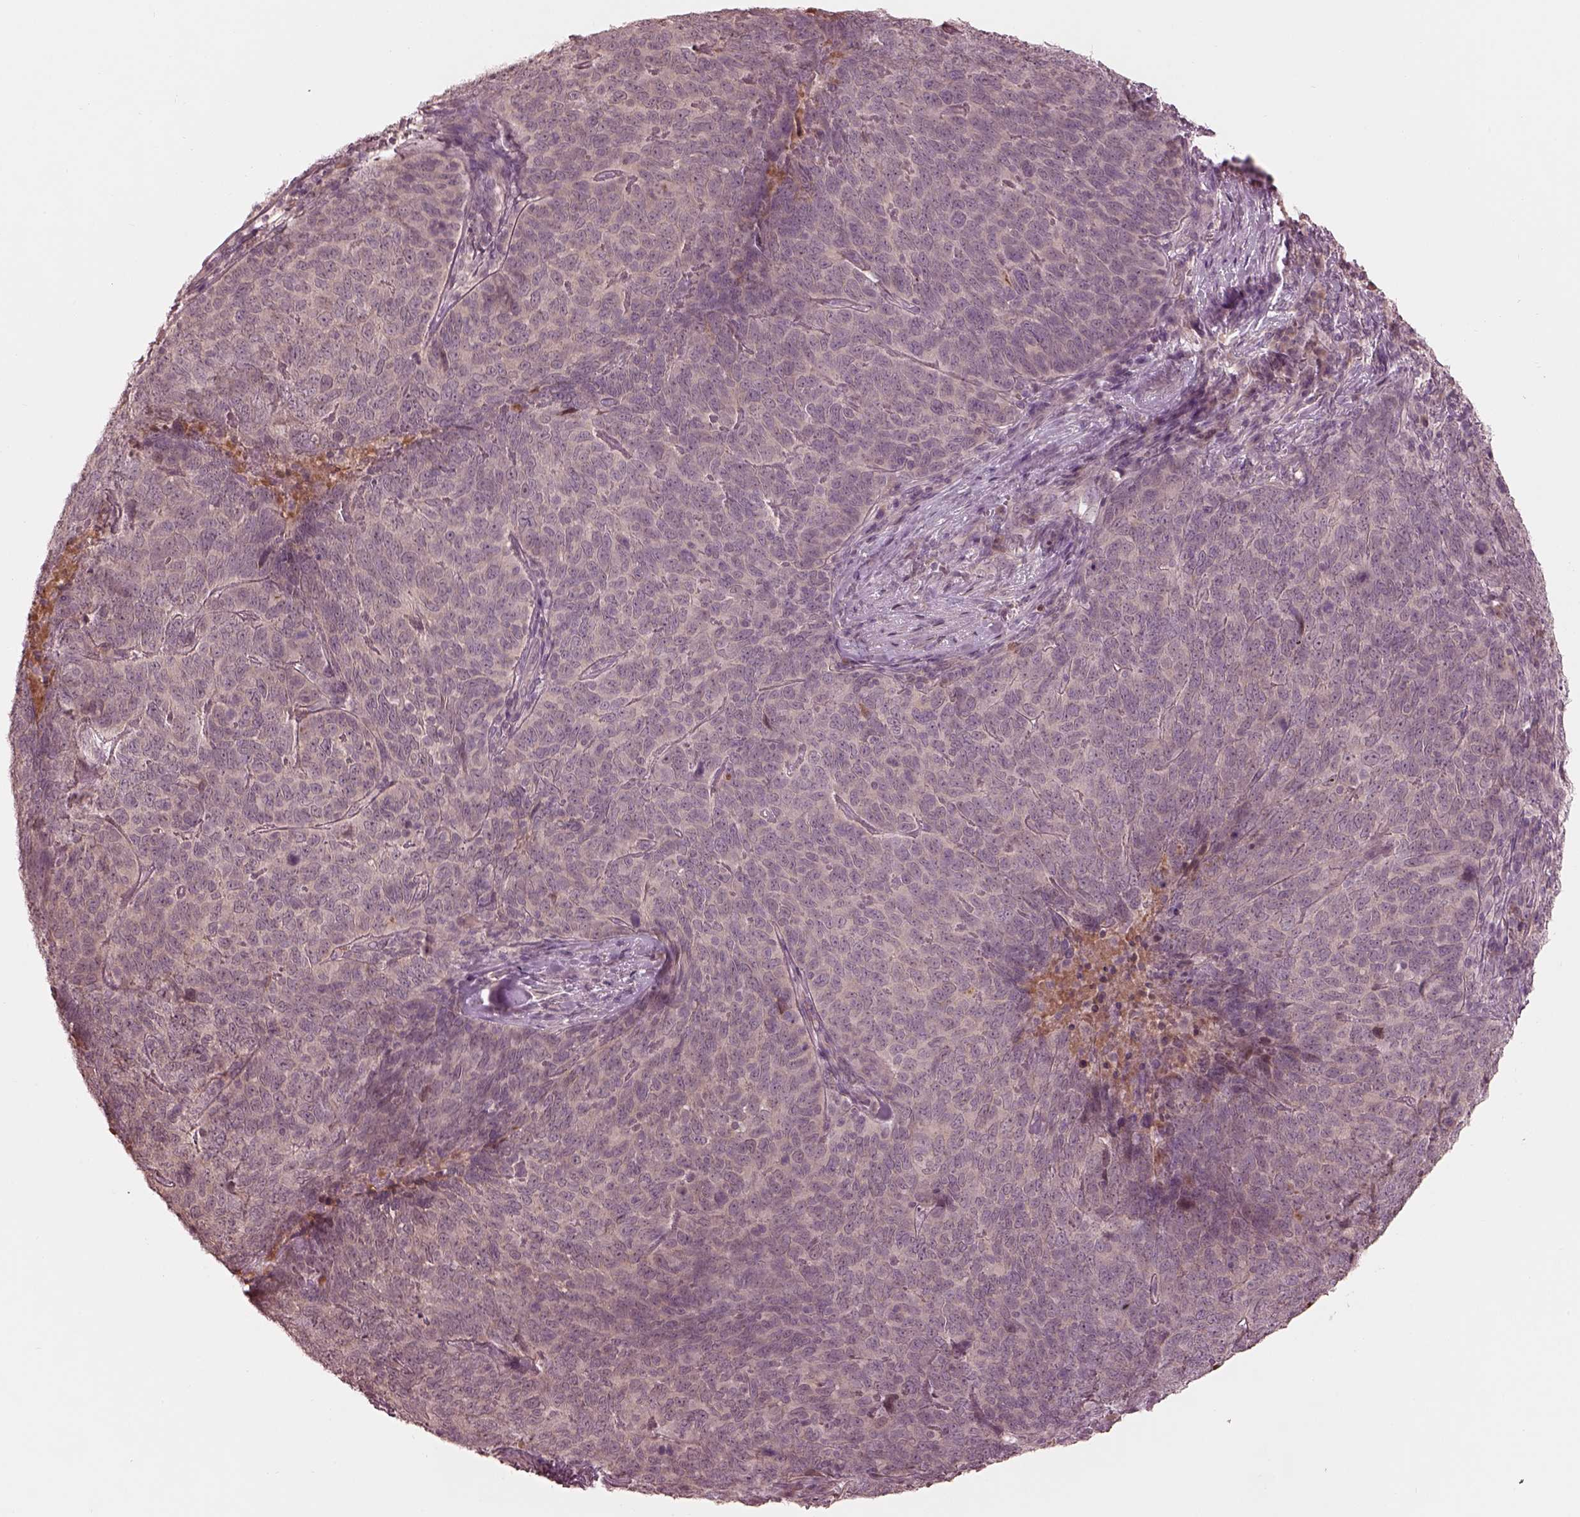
{"staining": {"intensity": "negative", "quantity": "none", "location": "none"}, "tissue": "skin cancer", "cell_type": "Tumor cells", "image_type": "cancer", "snomed": [{"axis": "morphology", "description": "Squamous cell carcinoma, NOS"}, {"axis": "topography", "description": "Skin"}, {"axis": "topography", "description": "Anal"}], "caption": "High magnification brightfield microscopy of skin cancer (squamous cell carcinoma) stained with DAB (3,3'-diaminobenzidine) (brown) and counterstained with hematoxylin (blue): tumor cells show no significant positivity.", "gene": "TF", "patient": {"sex": "female", "age": 51}}